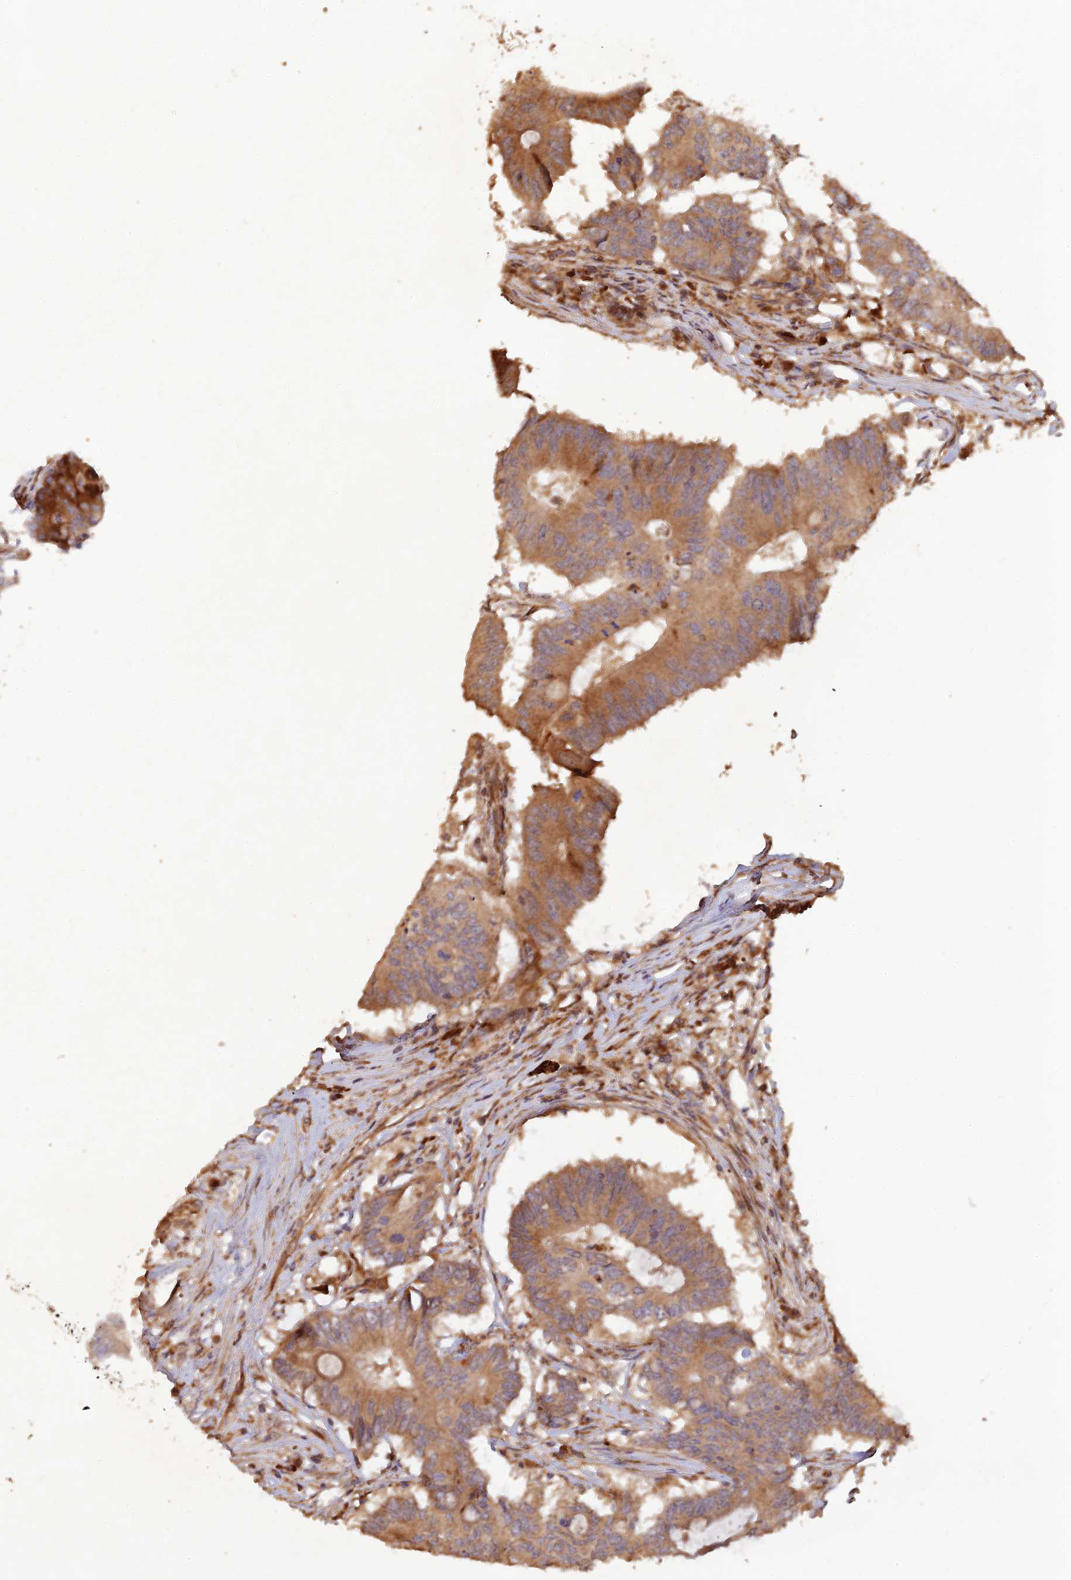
{"staining": {"intensity": "moderate", "quantity": ">75%", "location": "cytoplasmic/membranous"}, "tissue": "colorectal cancer", "cell_type": "Tumor cells", "image_type": "cancer", "snomed": [{"axis": "morphology", "description": "Adenocarcinoma, NOS"}, {"axis": "topography", "description": "Colon"}], "caption": "Protein expression by IHC displays moderate cytoplasmic/membranous positivity in about >75% of tumor cells in colorectal cancer (adenocarcinoma). The staining is performed using DAB brown chromogen to label protein expression. The nuclei are counter-stained blue using hematoxylin.", "gene": "GMCL1", "patient": {"sex": "male", "age": 71}}